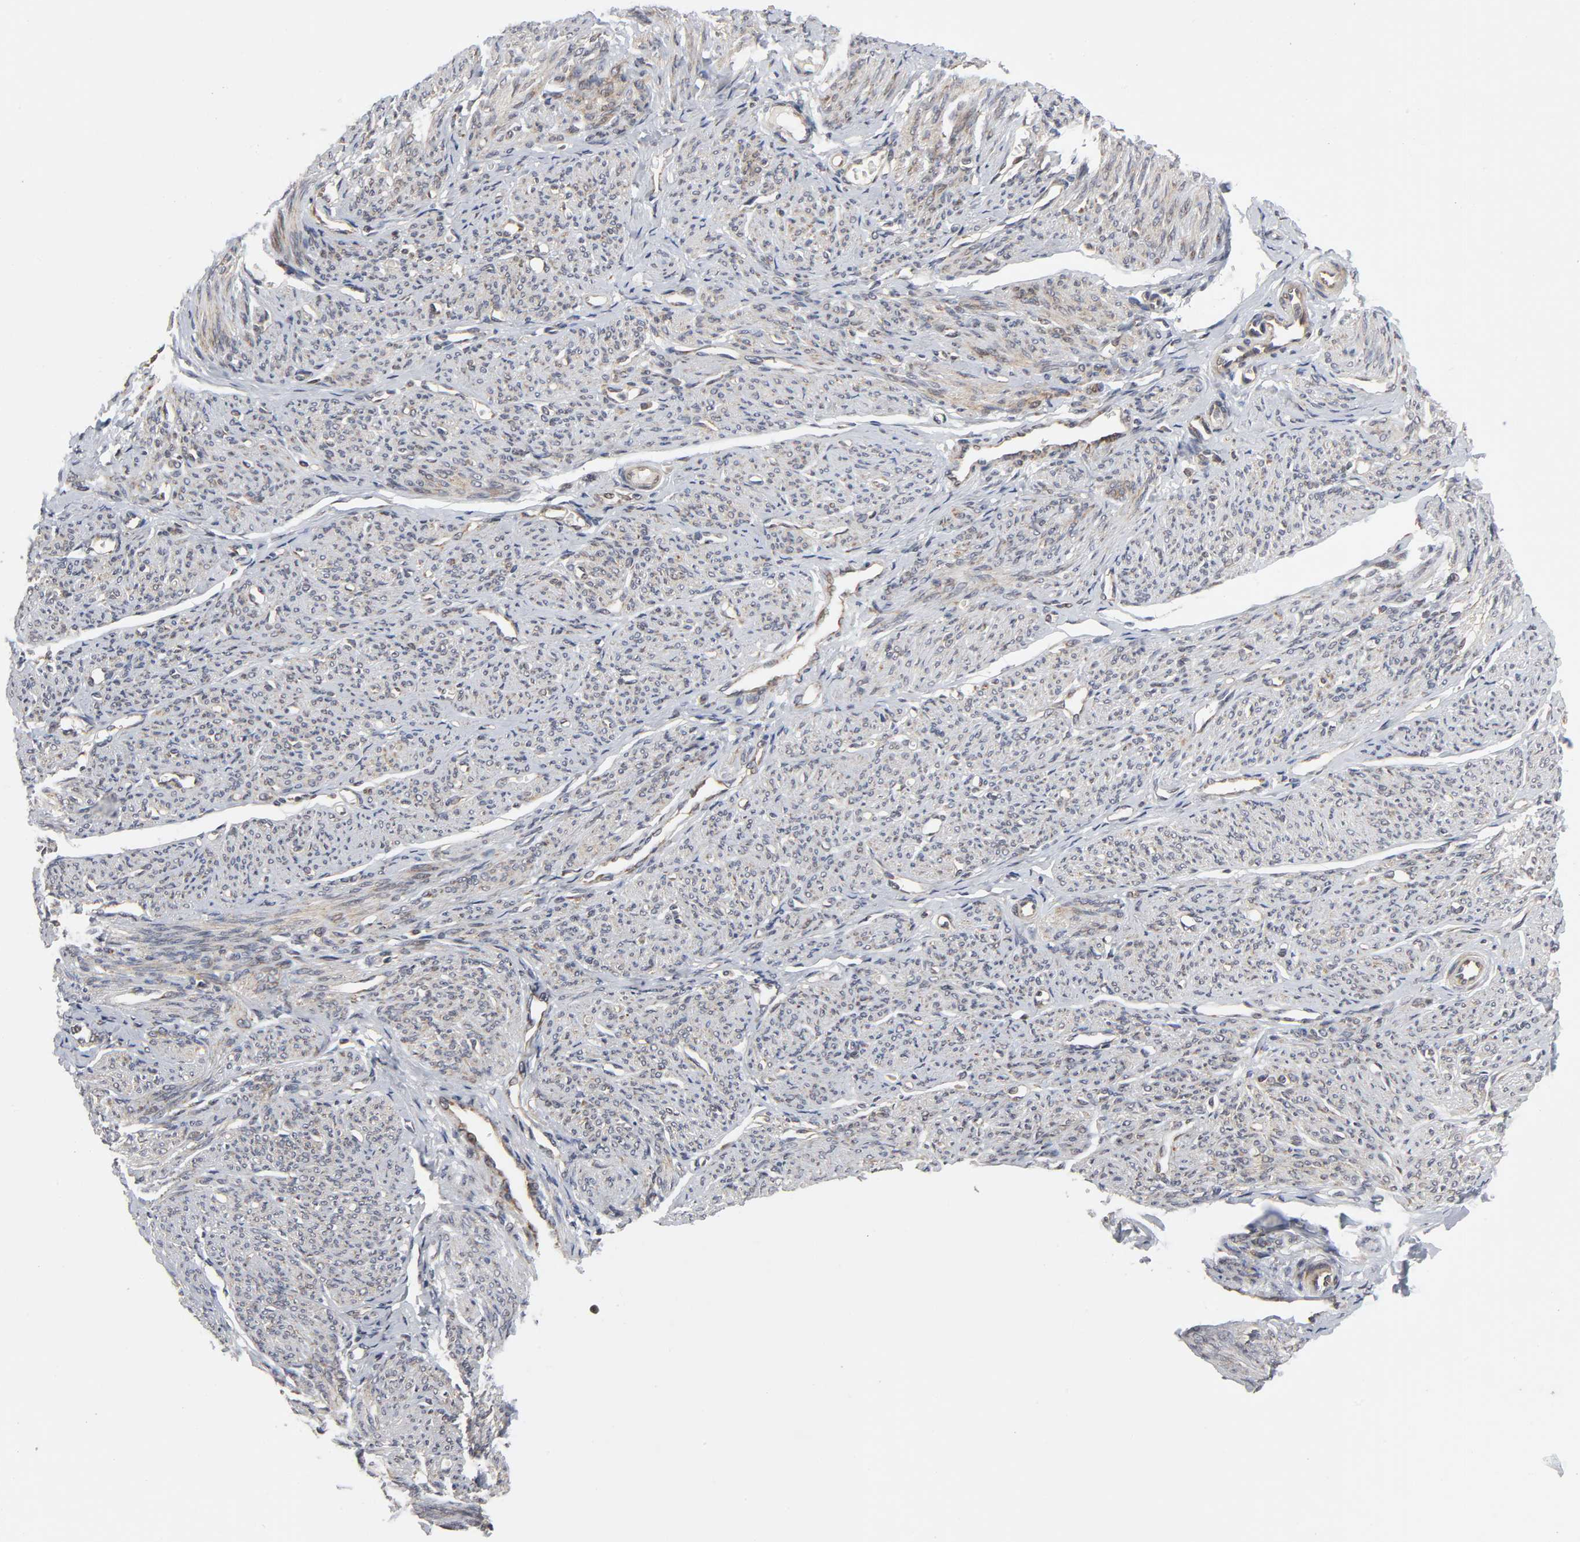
{"staining": {"intensity": "weak", "quantity": ">75%", "location": "cytoplasmic/membranous"}, "tissue": "smooth muscle", "cell_type": "Smooth muscle cells", "image_type": "normal", "snomed": [{"axis": "morphology", "description": "Normal tissue, NOS"}, {"axis": "topography", "description": "Smooth muscle"}], "caption": "The photomicrograph displays a brown stain indicating the presence of a protein in the cytoplasmic/membranous of smooth muscle cells in smooth muscle. Immunohistochemistry (ihc) stains the protein of interest in brown and the nuclei are stained blue.", "gene": "SLC30A9", "patient": {"sex": "female", "age": 65}}